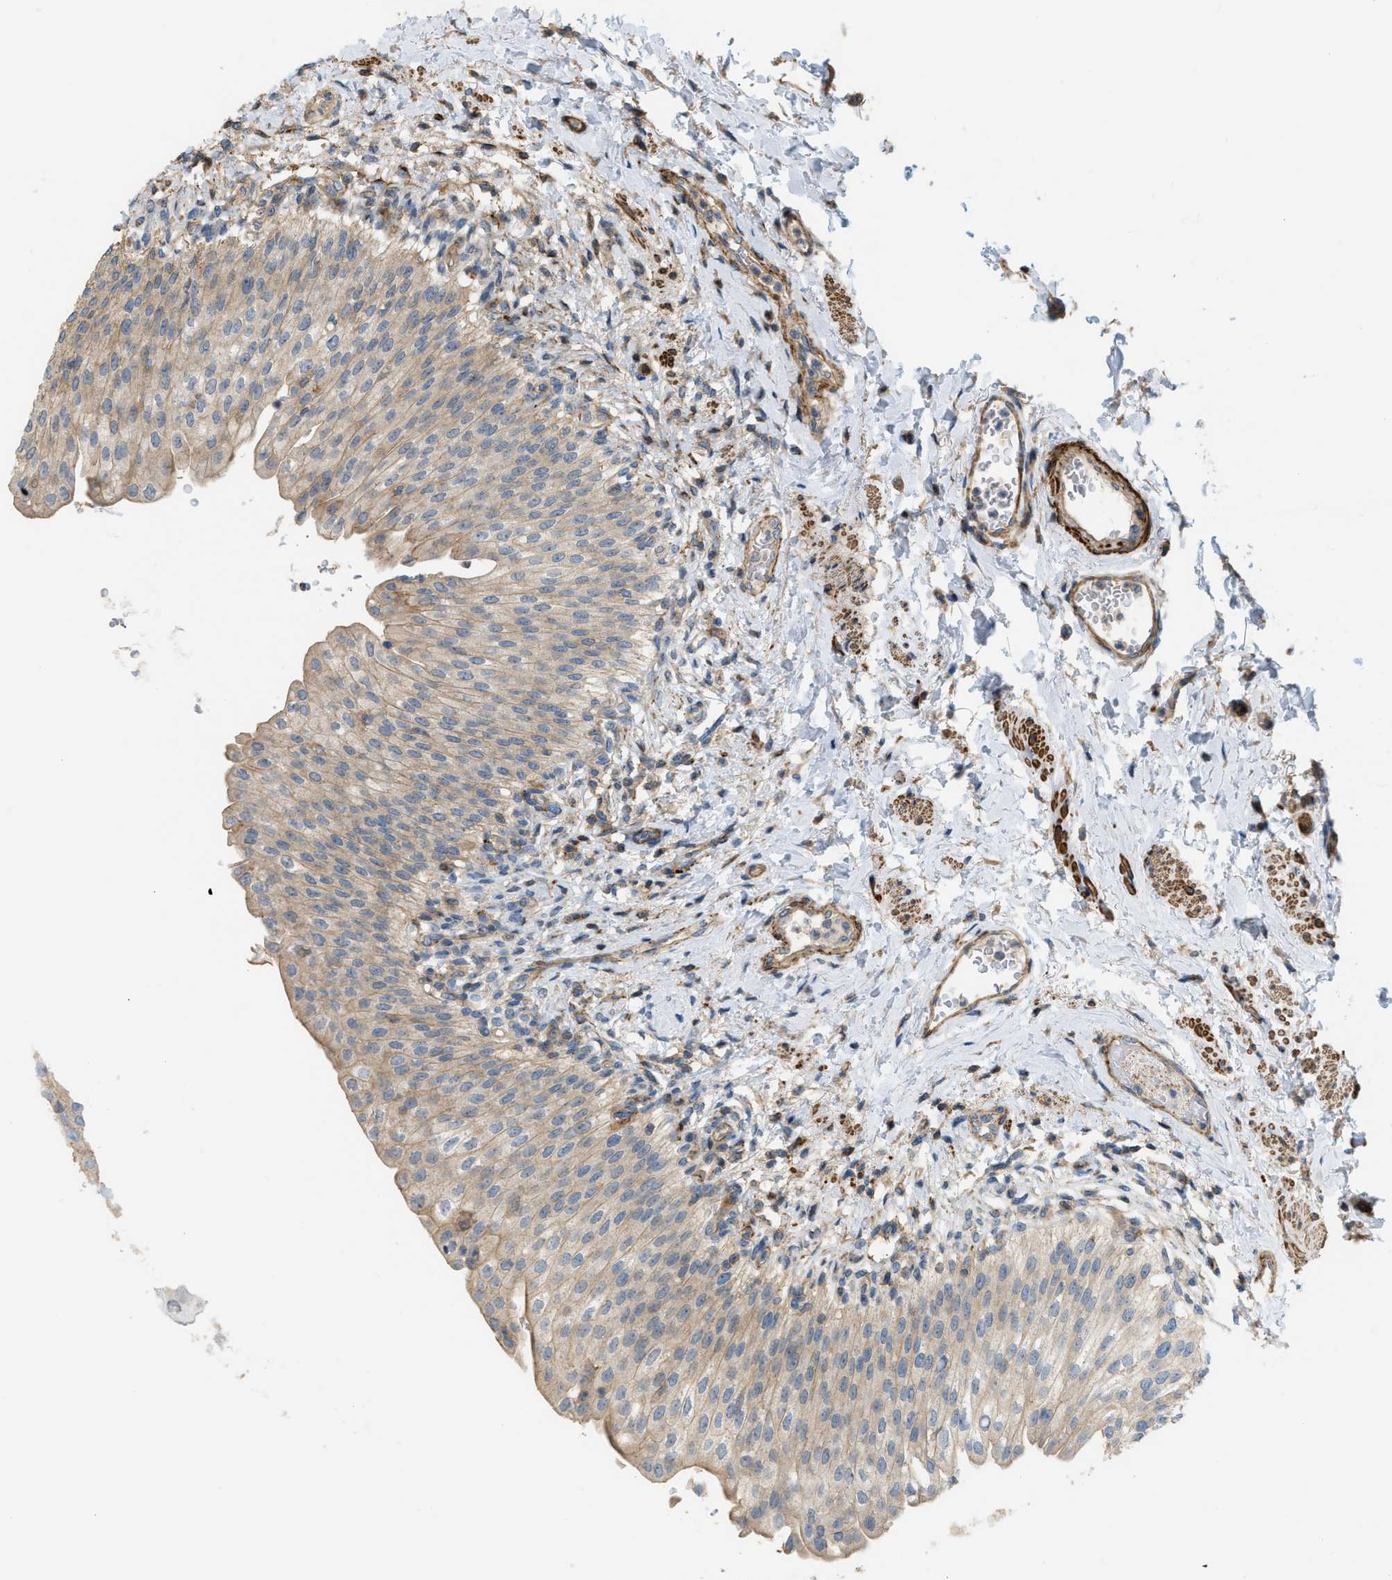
{"staining": {"intensity": "weak", "quantity": ">75%", "location": "cytoplasmic/membranous"}, "tissue": "urinary bladder", "cell_type": "Urothelial cells", "image_type": "normal", "snomed": [{"axis": "morphology", "description": "Normal tissue, NOS"}, {"axis": "topography", "description": "Urinary bladder"}], "caption": "Protein staining by immunohistochemistry (IHC) exhibits weak cytoplasmic/membranous positivity in approximately >75% of urothelial cells in normal urinary bladder.", "gene": "BTN3A2", "patient": {"sex": "female", "age": 60}}